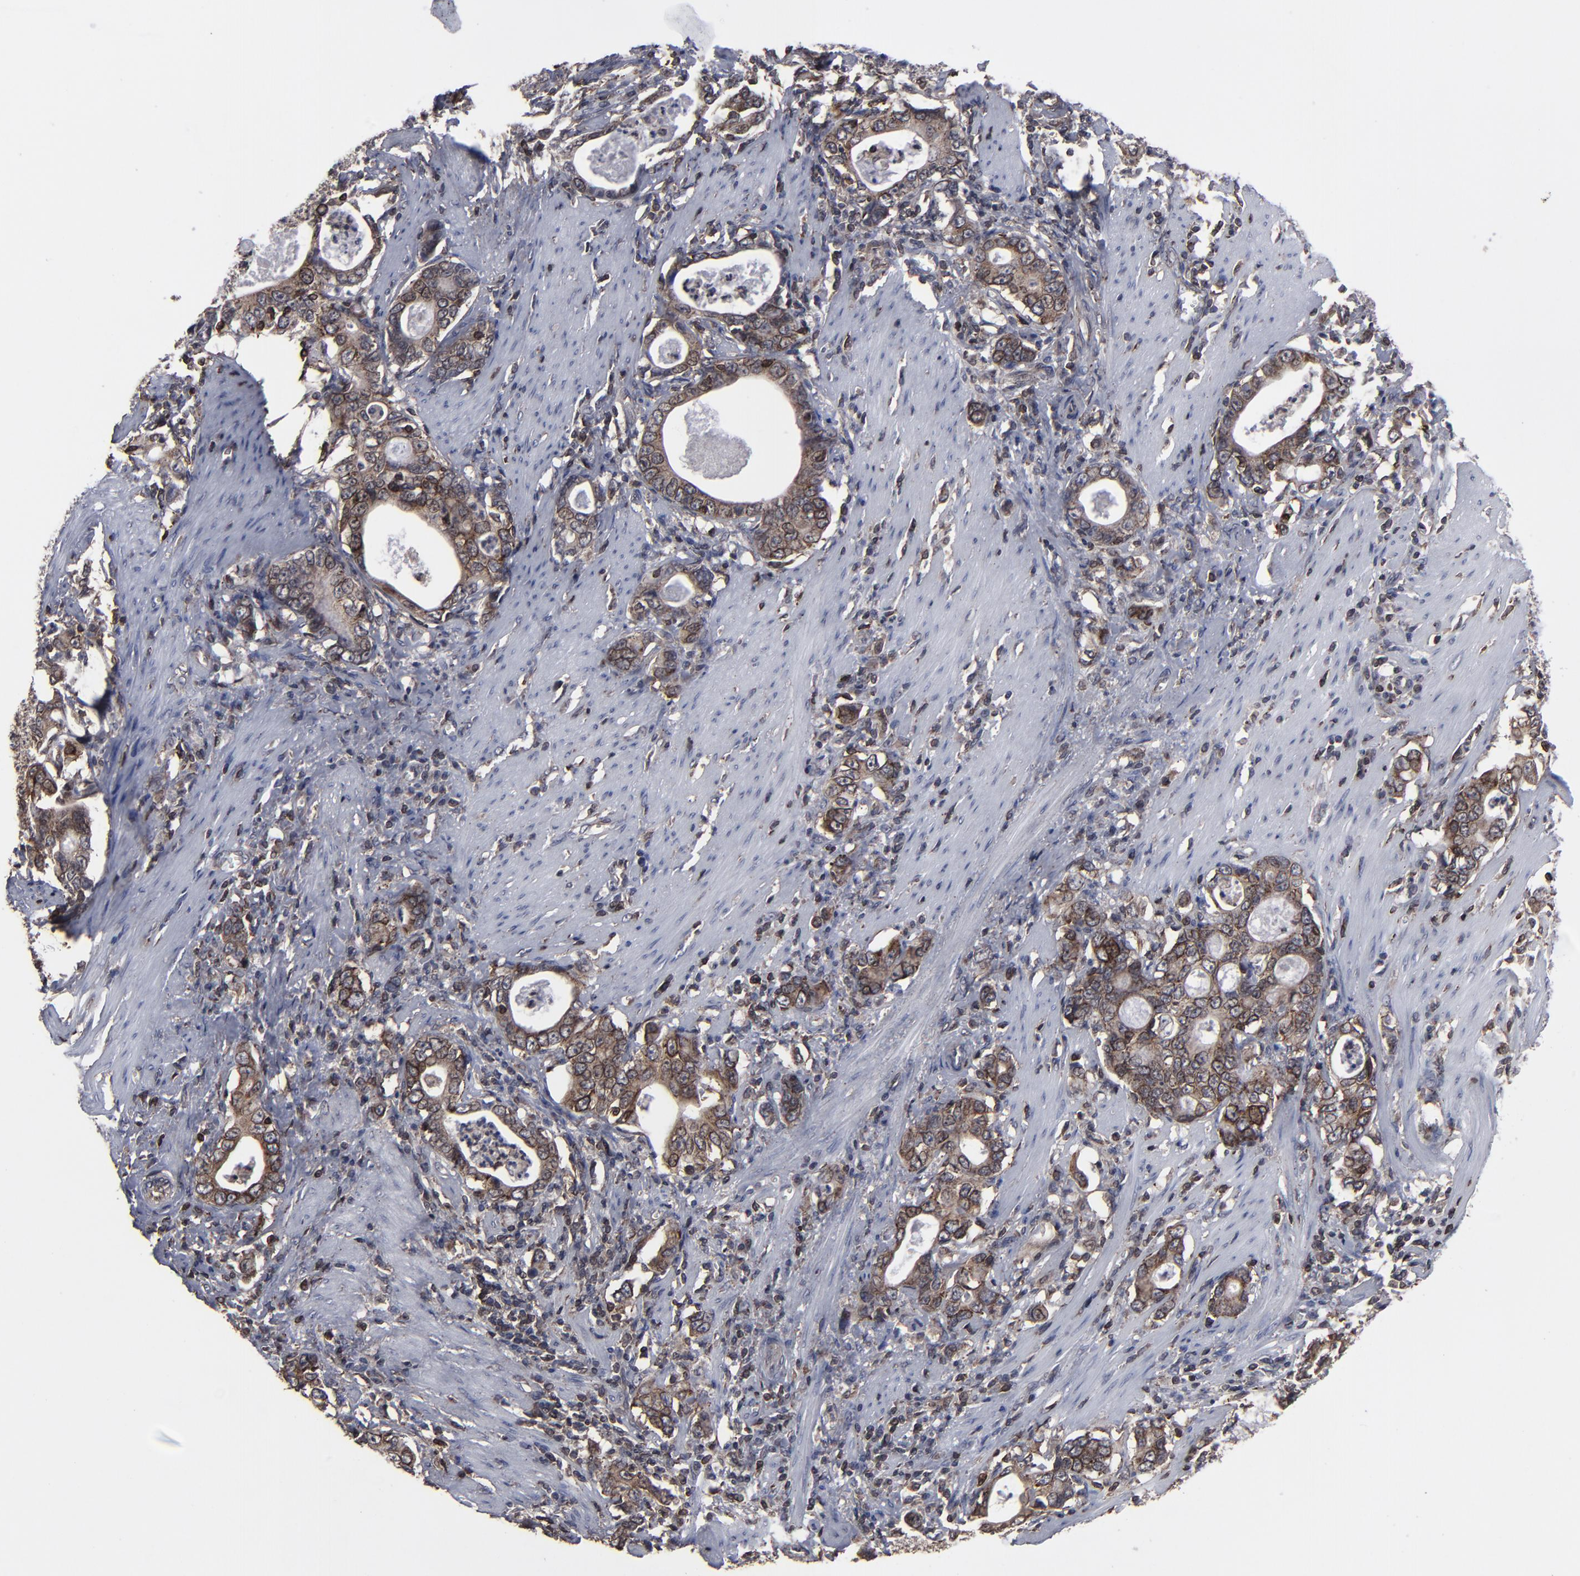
{"staining": {"intensity": "moderate", "quantity": ">75%", "location": "cytoplasmic/membranous,nuclear"}, "tissue": "stomach cancer", "cell_type": "Tumor cells", "image_type": "cancer", "snomed": [{"axis": "morphology", "description": "Adenocarcinoma, NOS"}, {"axis": "topography", "description": "Stomach, lower"}], "caption": "Immunohistochemistry photomicrograph of neoplastic tissue: human stomach adenocarcinoma stained using IHC shows medium levels of moderate protein expression localized specifically in the cytoplasmic/membranous and nuclear of tumor cells, appearing as a cytoplasmic/membranous and nuclear brown color.", "gene": "KIAA2026", "patient": {"sex": "female", "age": 72}}